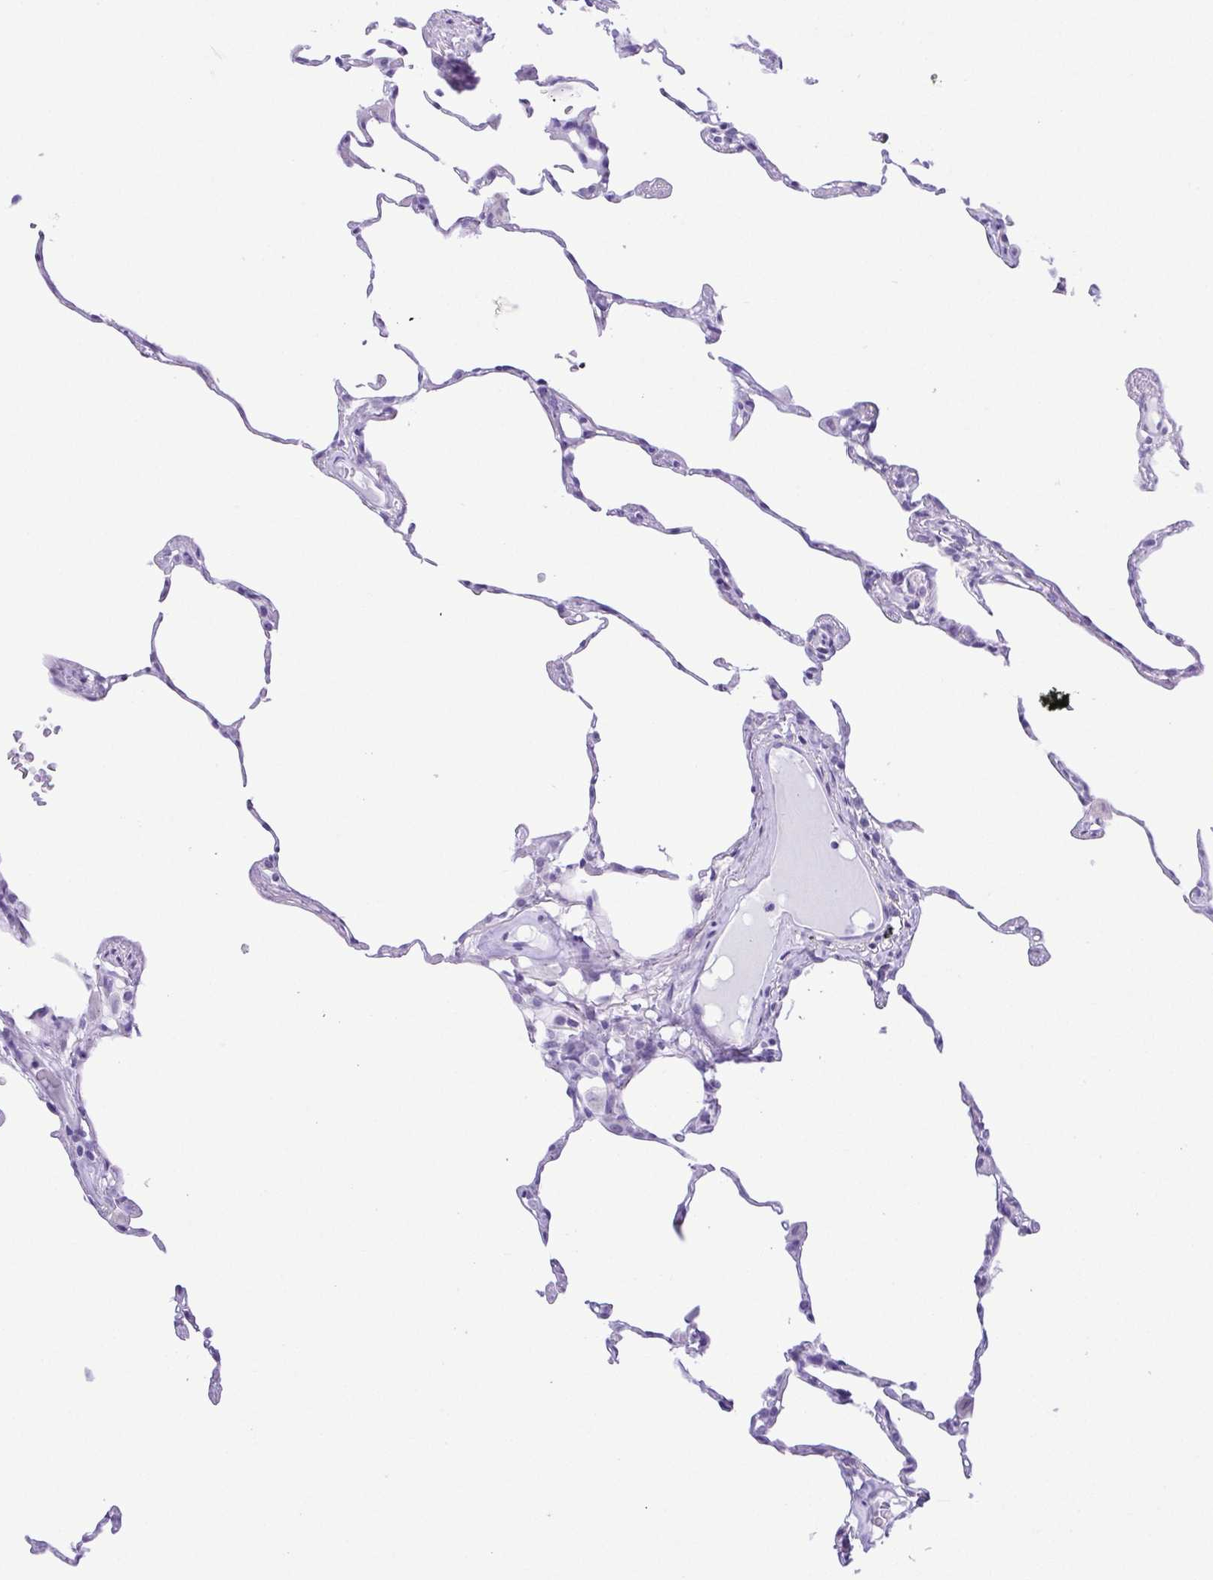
{"staining": {"intensity": "negative", "quantity": "none", "location": "none"}, "tissue": "lung", "cell_type": "Alveolar cells", "image_type": "normal", "snomed": [{"axis": "morphology", "description": "Normal tissue, NOS"}, {"axis": "topography", "description": "Lung"}], "caption": "Alveolar cells show no significant protein expression in normal lung.", "gene": "PAK3", "patient": {"sex": "female", "age": 57}}